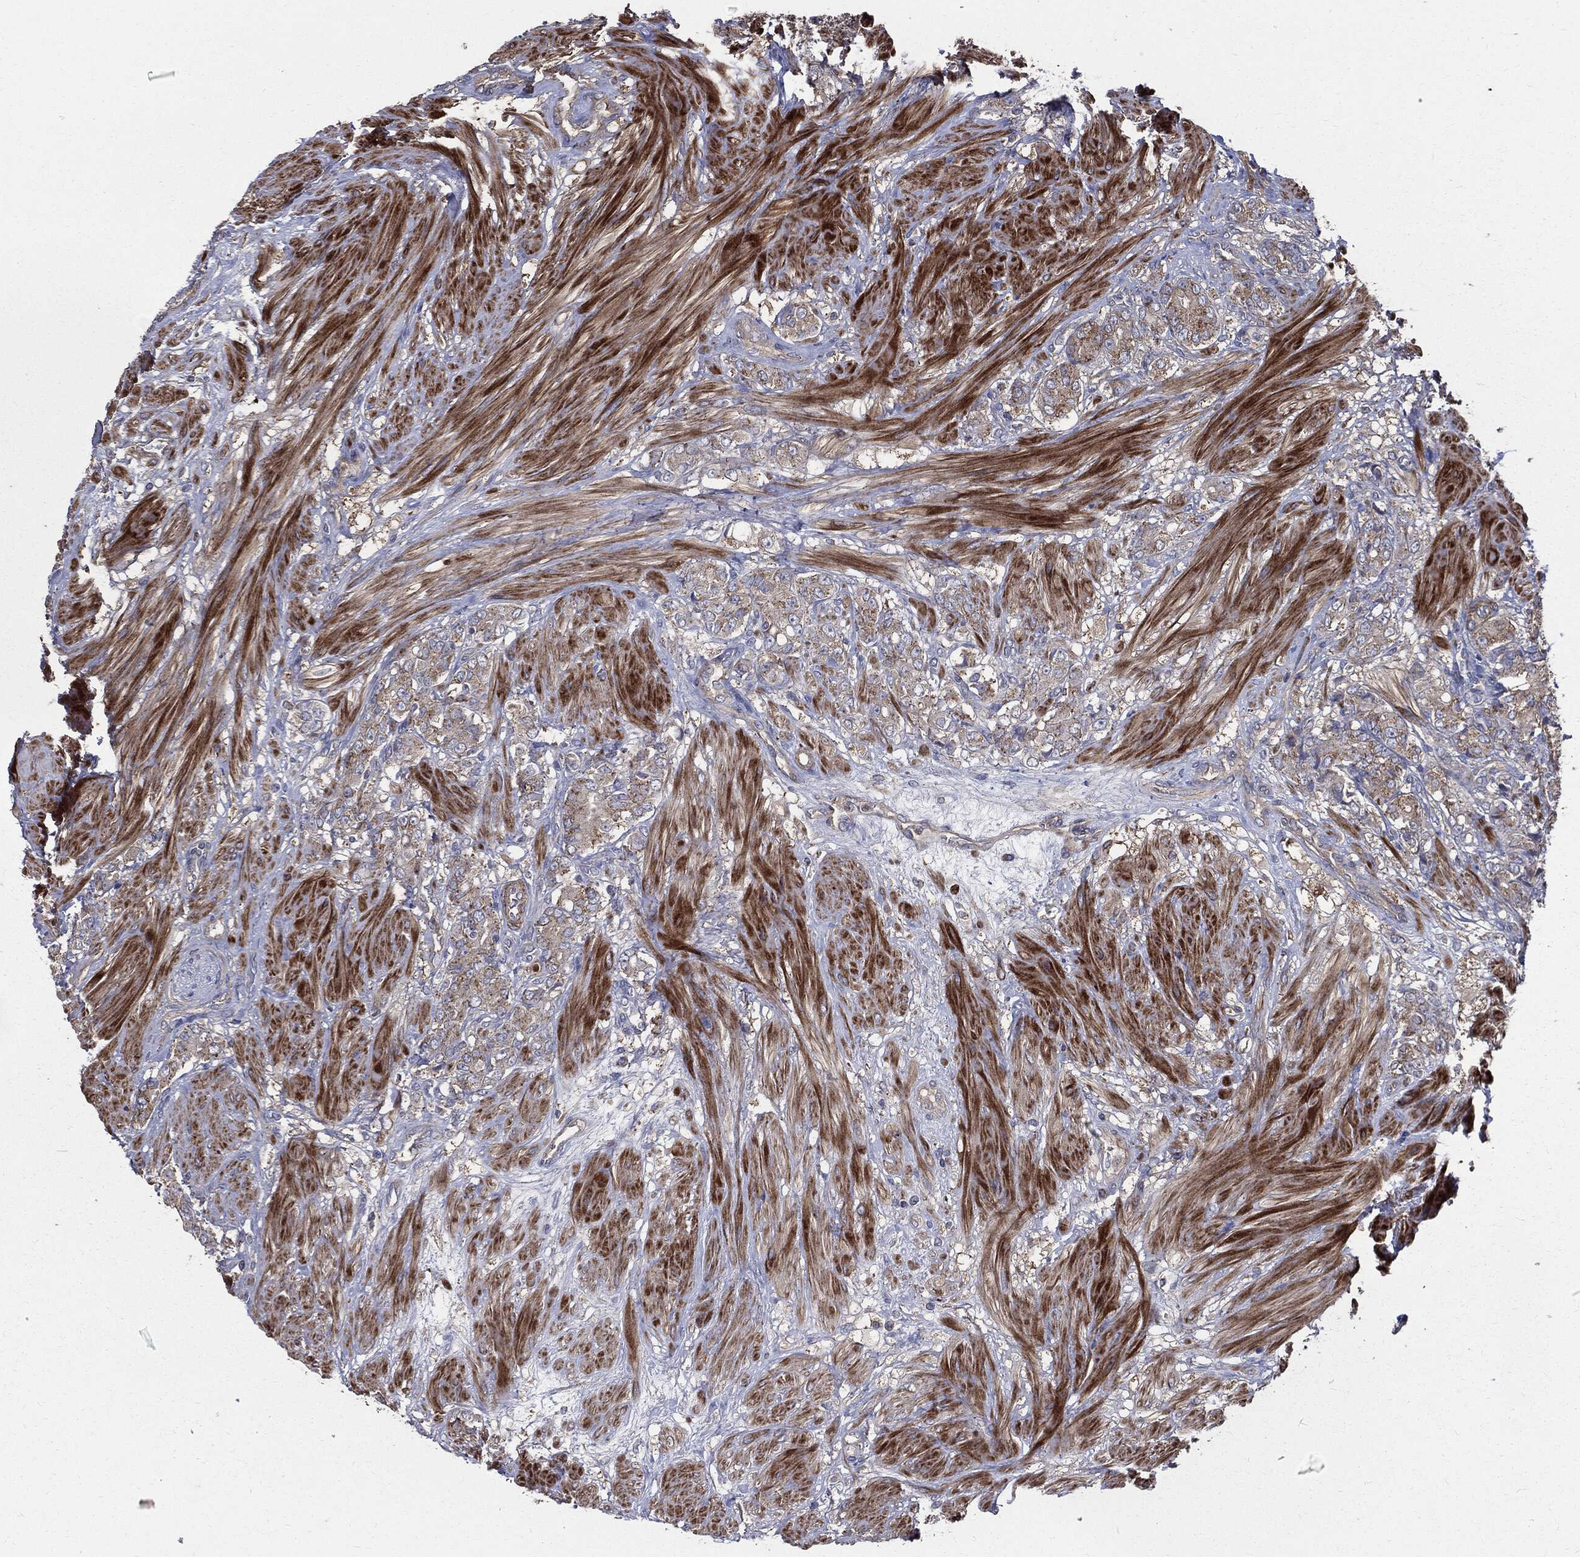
{"staining": {"intensity": "weak", "quantity": "25%-75%", "location": "cytoplasmic/membranous"}, "tissue": "prostate cancer", "cell_type": "Tumor cells", "image_type": "cancer", "snomed": [{"axis": "morphology", "description": "Adenocarcinoma, NOS"}, {"axis": "topography", "description": "Prostate and seminal vesicle, NOS"}, {"axis": "topography", "description": "Prostate"}], "caption": "Prostate cancer (adenocarcinoma) stained for a protein (brown) demonstrates weak cytoplasmic/membranous positive positivity in about 25%-75% of tumor cells.", "gene": "PDCD6IP", "patient": {"sex": "male", "age": 67}}